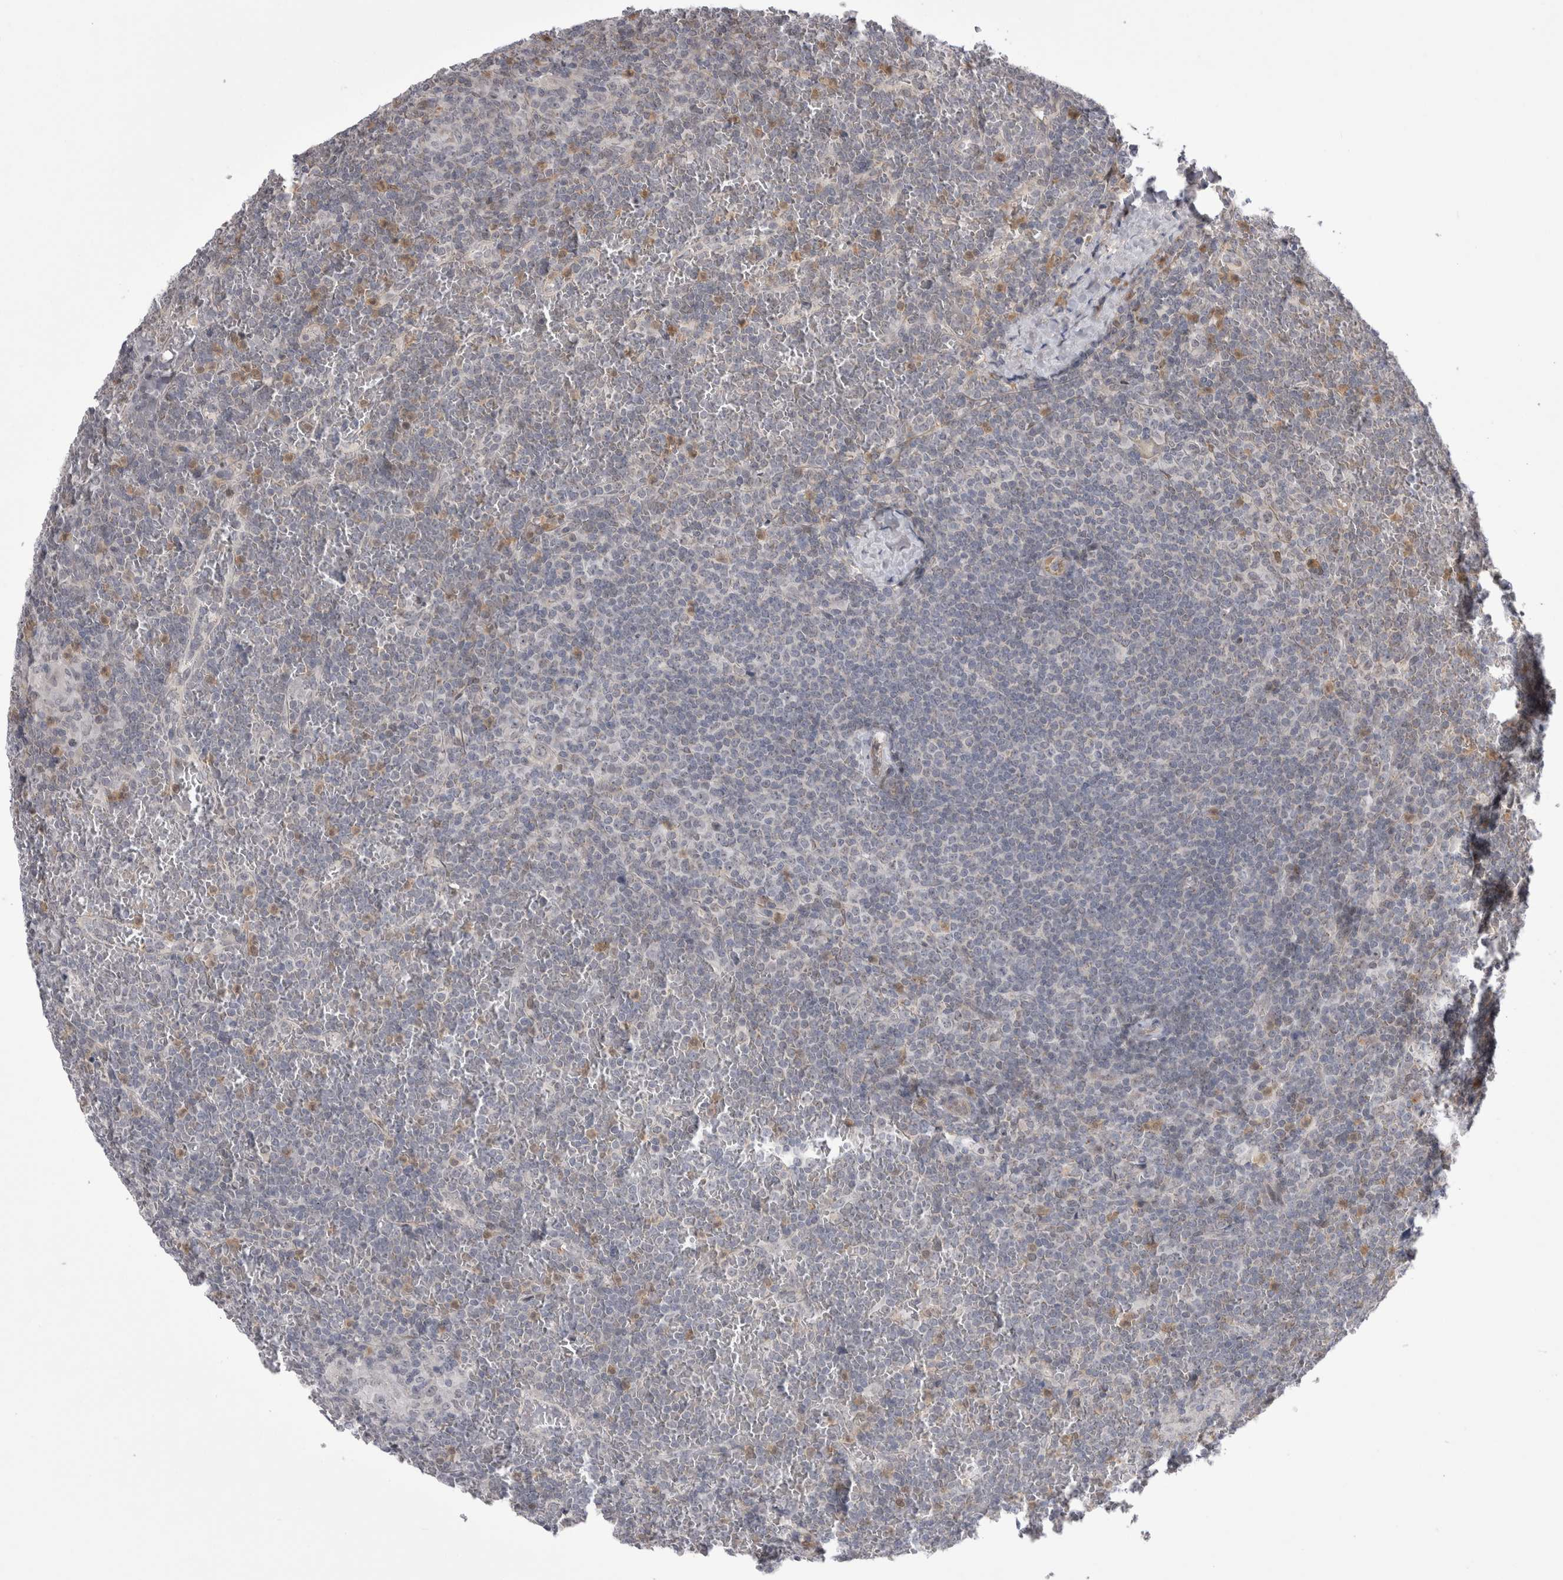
{"staining": {"intensity": "negative", "quantity": "none", "location": "none"}, "tissue": "lymphoma", "cell_type": "Tumor cells", "image_type": "cancer", "snomed": [{"axis": "morphology", "description": "Malignant lymphoma, non-Hodgkin's type, Low grade"}, {"axis": "topography", "description": "Spleen"}], "caption": "Immunohistochemistry (IHC) image of lymphoma stained for a protein (brown), which reveals no expression in tumor cells.", "gene": "CHIC2", "patient": {"sex": "female", "age": 19}}